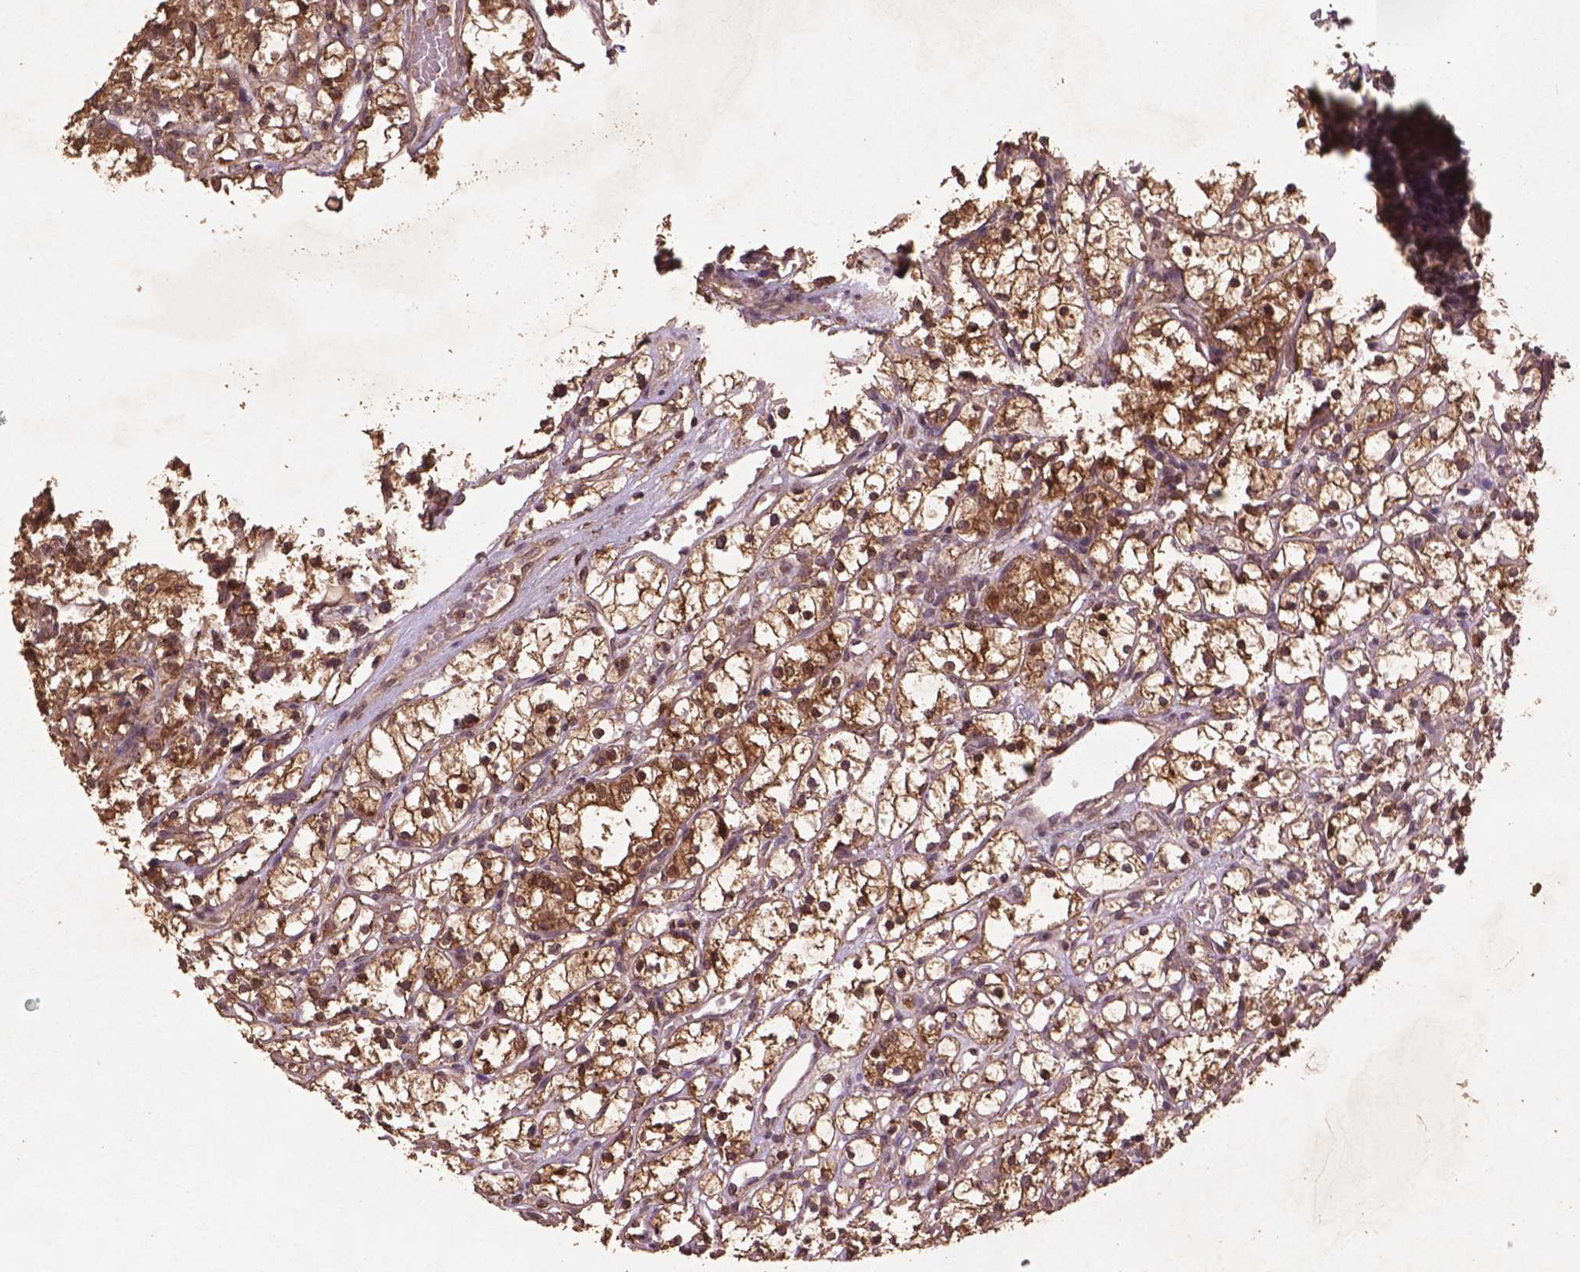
{"staining": {"intensity": "moderate", "quantity": ">75%", "location": "cytoplasmic/membranous"}, "tissue": "renal cancer", "cell_type": "Tumor cells", "image_type": "cancer", "snomed": [{"axis": "morphology", "description": "Adenocarcinoma, NOS"}, {"axis": "topography", "description": "Kidney"}], "caption": "DAB (3,3'-diaminobenzidine) immunohistochemical staining of renal cancer (adenocarcinoma) exhibits moderate cytoplasmic/membranous protein staining in approximately >75% of tumor cells. The staining is performed using DAB (3,3'-diaminobenzidine) brown chromogen to label protein expression. The nuclei are counter-stained blue using hematoxylin.", "gene": "BABAM1", "patient": {"sex": "female", "age": 59}}